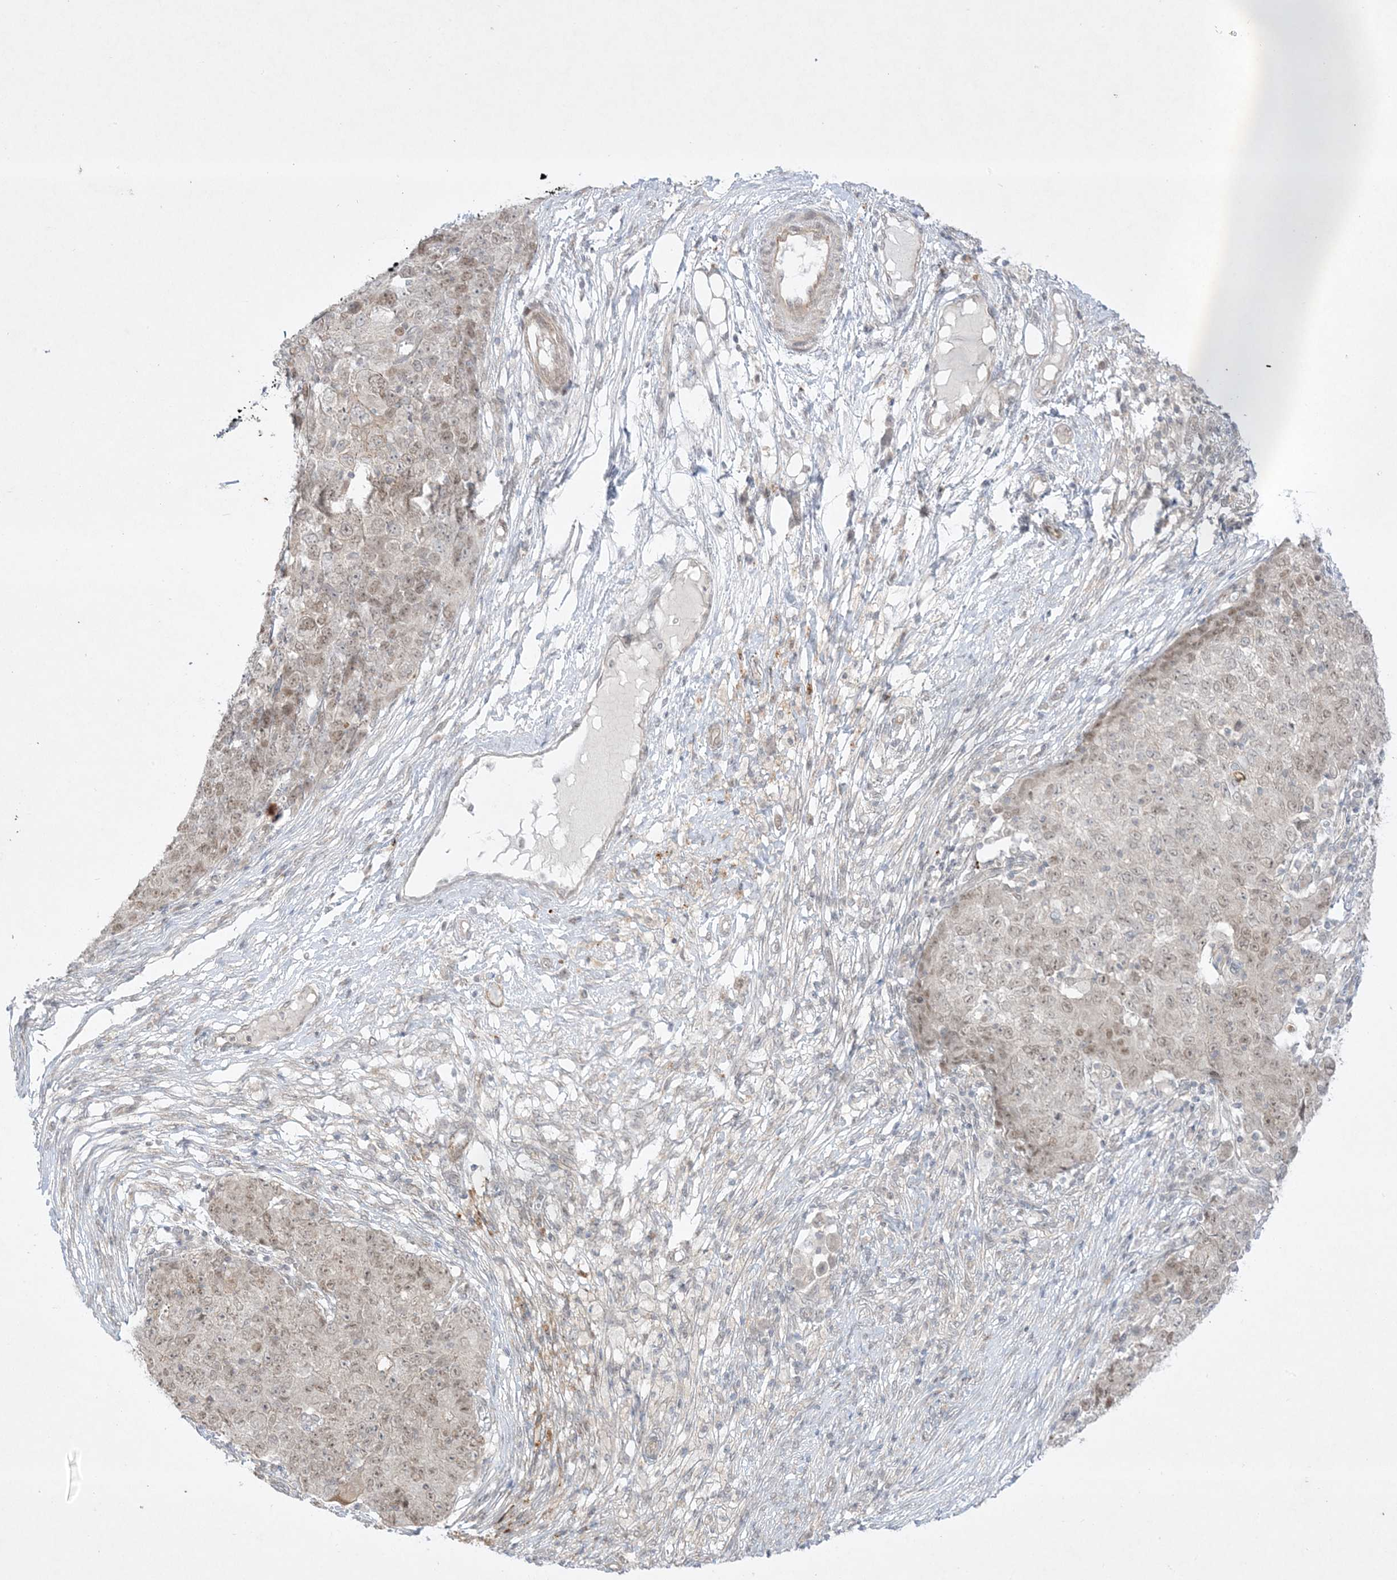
{"staining": {"intensity": "weak", "quantity": "25%-75%", "location": "nuclear"}, "tissue": "ovarian cancer", "cell_type": "Tumor cells", "image_type": "cancer", "snomed": [{"axis": "morphology", "description": "Carcinoma, endometroid"}, {"axis": "topography", "description": "Ovary"}], "caption": "Tumor cells demonstrate low levels of weak nuclear positivity in approximately 25%-75% of cells in ovarian endometroid carcinoma.", "gene": "PTK6", "patient": {"sex": "female", "age": 42}}